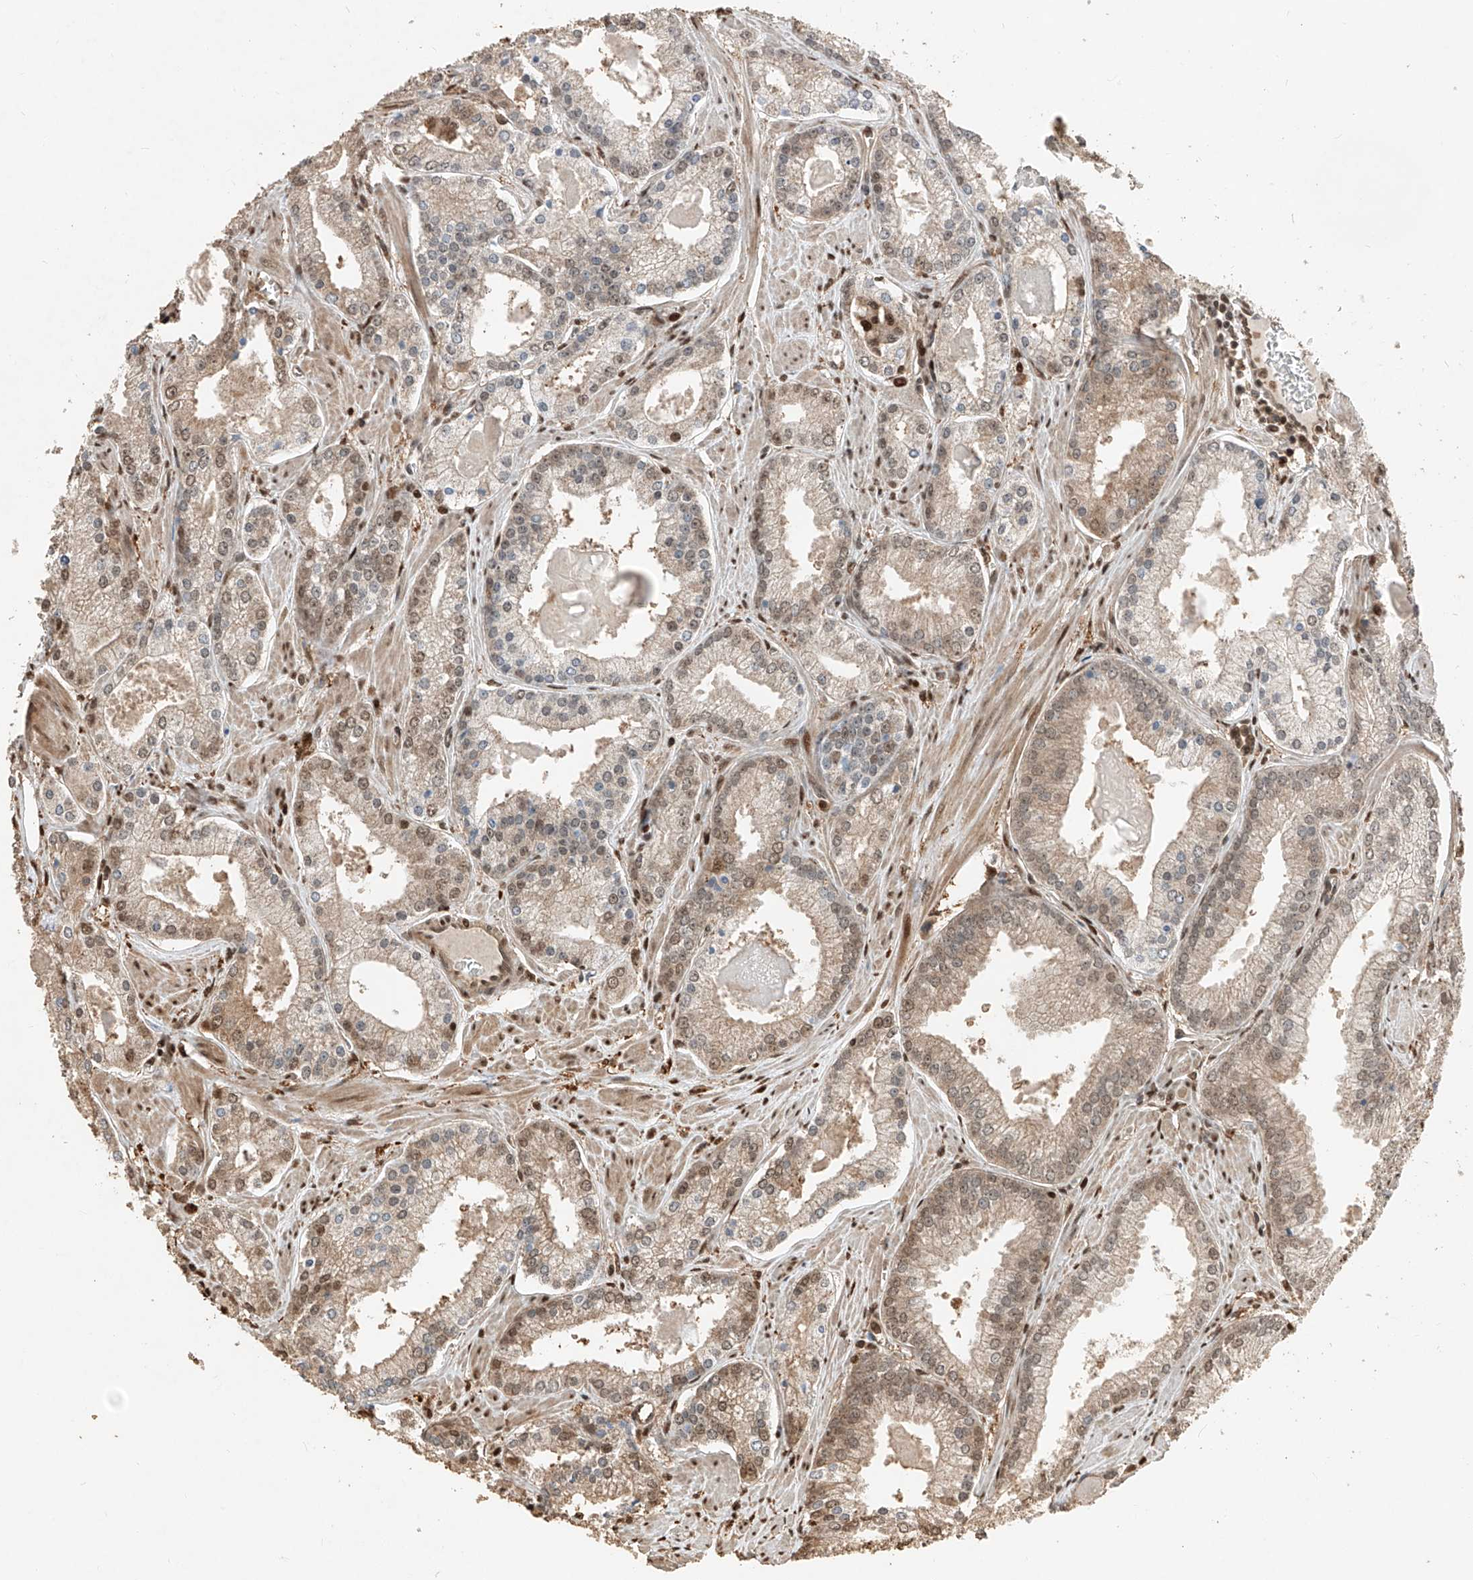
{"staining": {"intensity": "weak", "quantity": ">75%", "location": "nuclear"}, "tissue": "prostate cancer", "cell_type": "Tumor cells", "image_type": "cancer", "snomed": [{"axis": "morphology", "description": "Adenocarcinoma, Low grade"}, {"axis": "topography", "description": "Prostate"}], "caption": "Weak nuclear protein expression is present in about >75% of tumor cells in prostate adenocarcinoma (low-grade). The staining was performed using DAB (3,3'-diaminobenzidine), with brown indicating positive protein expression. Nuclei are stained blue with hematoxylin.", "gene": "RMND1", "patient": {"sex": "male", "age": 54}}